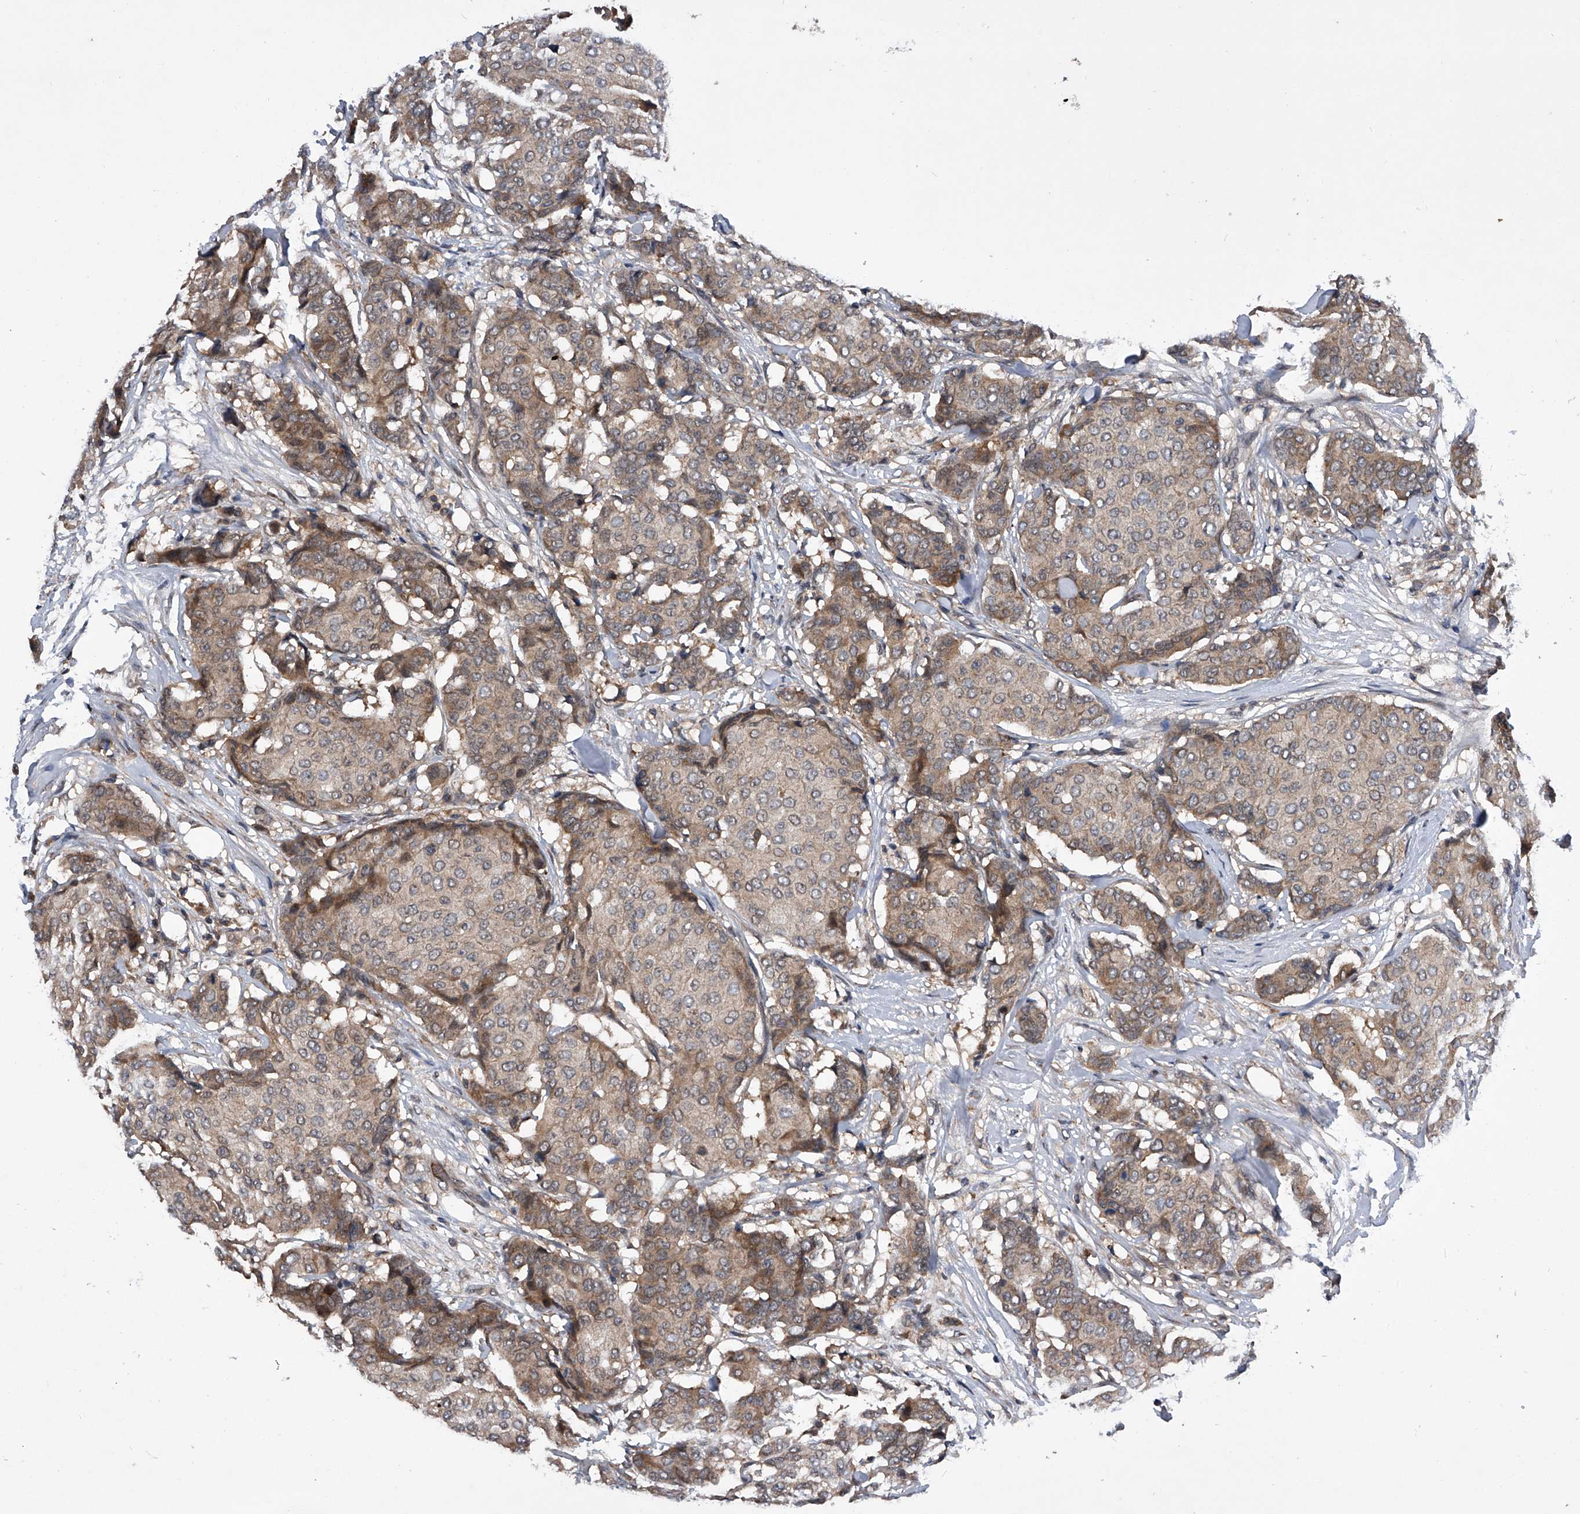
{"staining": {"intensity": "weak", "quantity": "<25%", "location": "cytoplasmic/membranous"}, "tissue": "breast cancer", "cell_type": "Tumor cells", "image_type": "cancer", "snomed": [{"axis": "morphology", "description": "Duct carcinoma"}, {"axis": "topography", "description": "Breast"}], "caption": "This is an immunohistochemistry (IHC) image of breast cancer (invasive ductal carcinoma). There is no staining in tumor cells.", "gene": "ZNF30", "patient": {"sex": "female", "age": 75}}